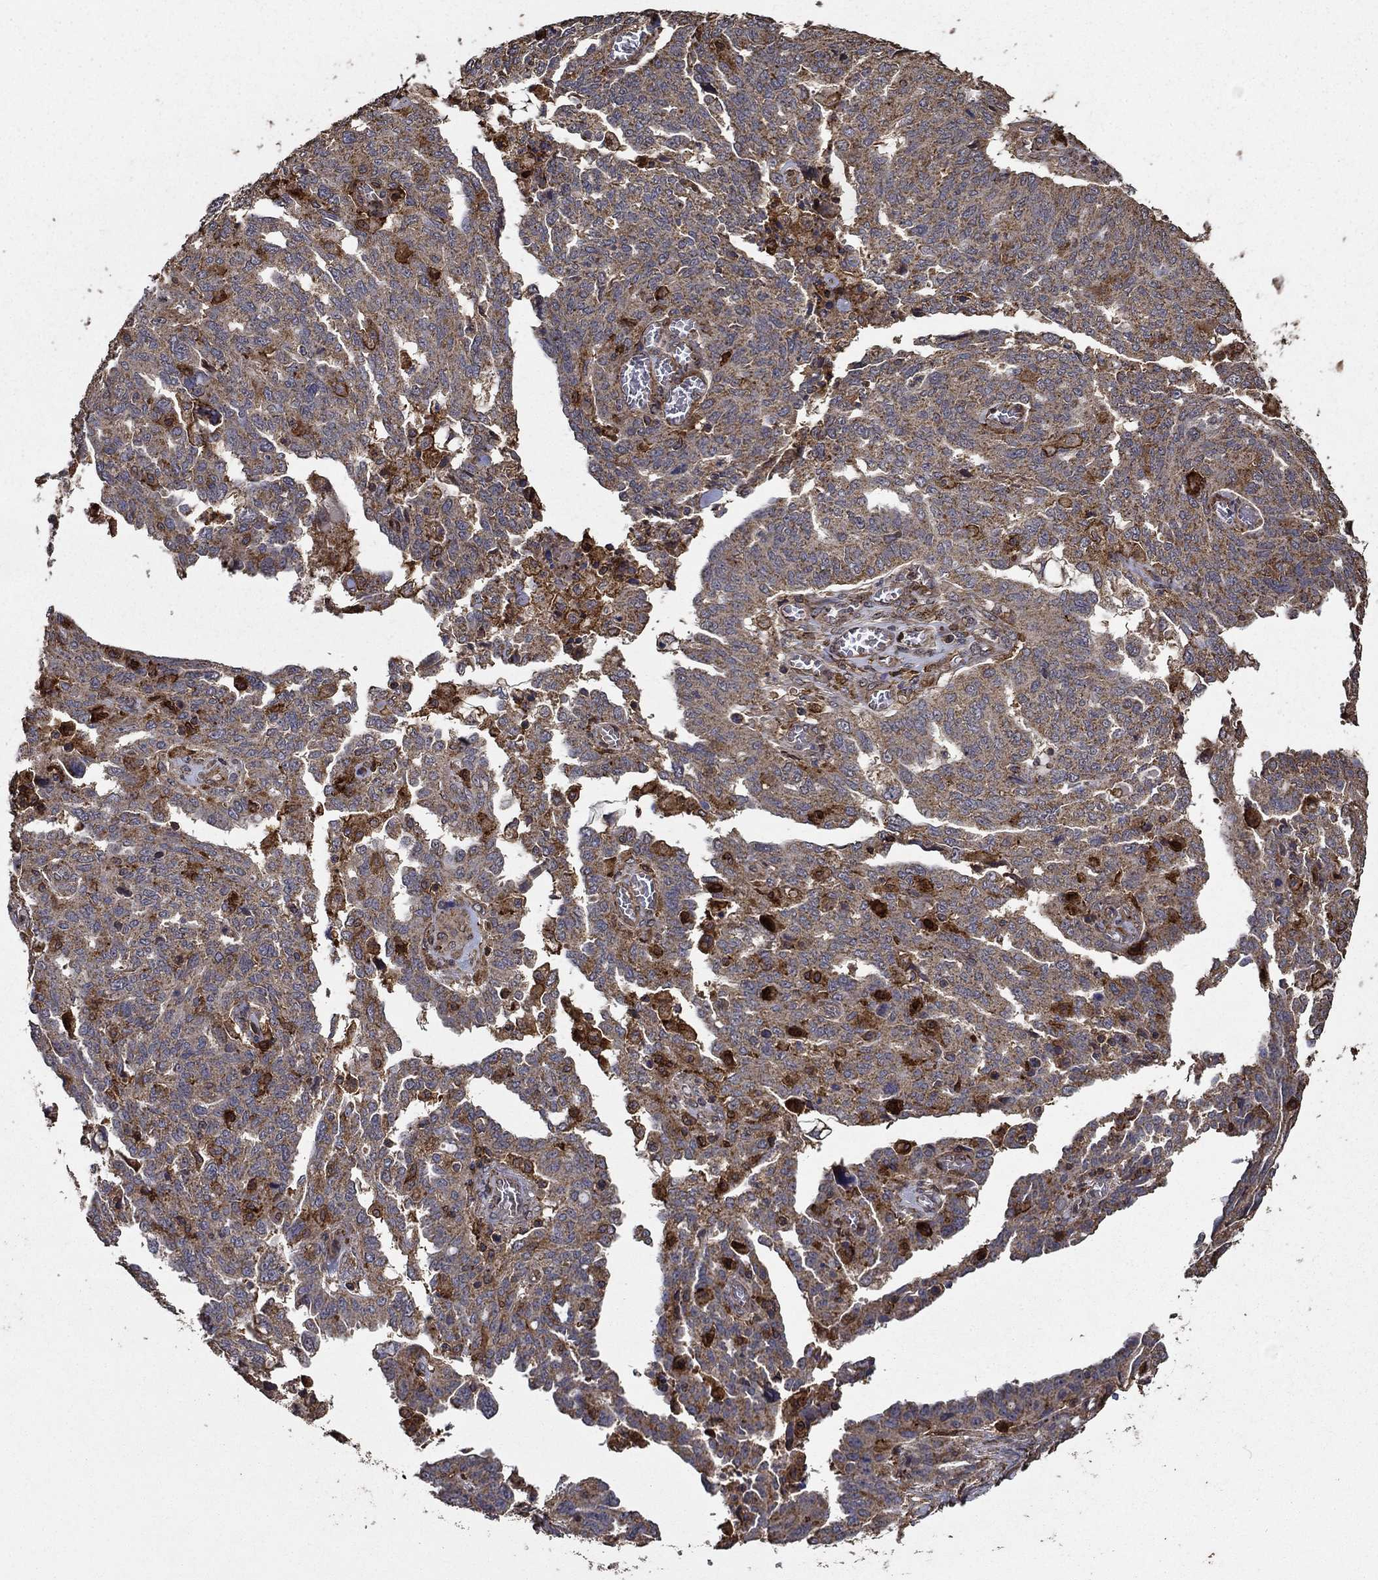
{"staining": {"intensity": "weak", "quantity": ">75%", "location": "cytoplasmic/membranous"}, "tissue": "ovarian cancer", "cell_type": "Tumor cells", "image_type": "cancer", "snomed": [{"axis": "morphology", "description": "Cystadenocarcinoma, serous, NOS"}, {"axis": "topography", "description": "Ovary"}], "caption": "Serous cystadenocarcinoma (ovarian) stained with a protein marker shows weak staining in tumor cells.", "gene": "IFRD1", "patient": {"sex": "female", "age": 67}}